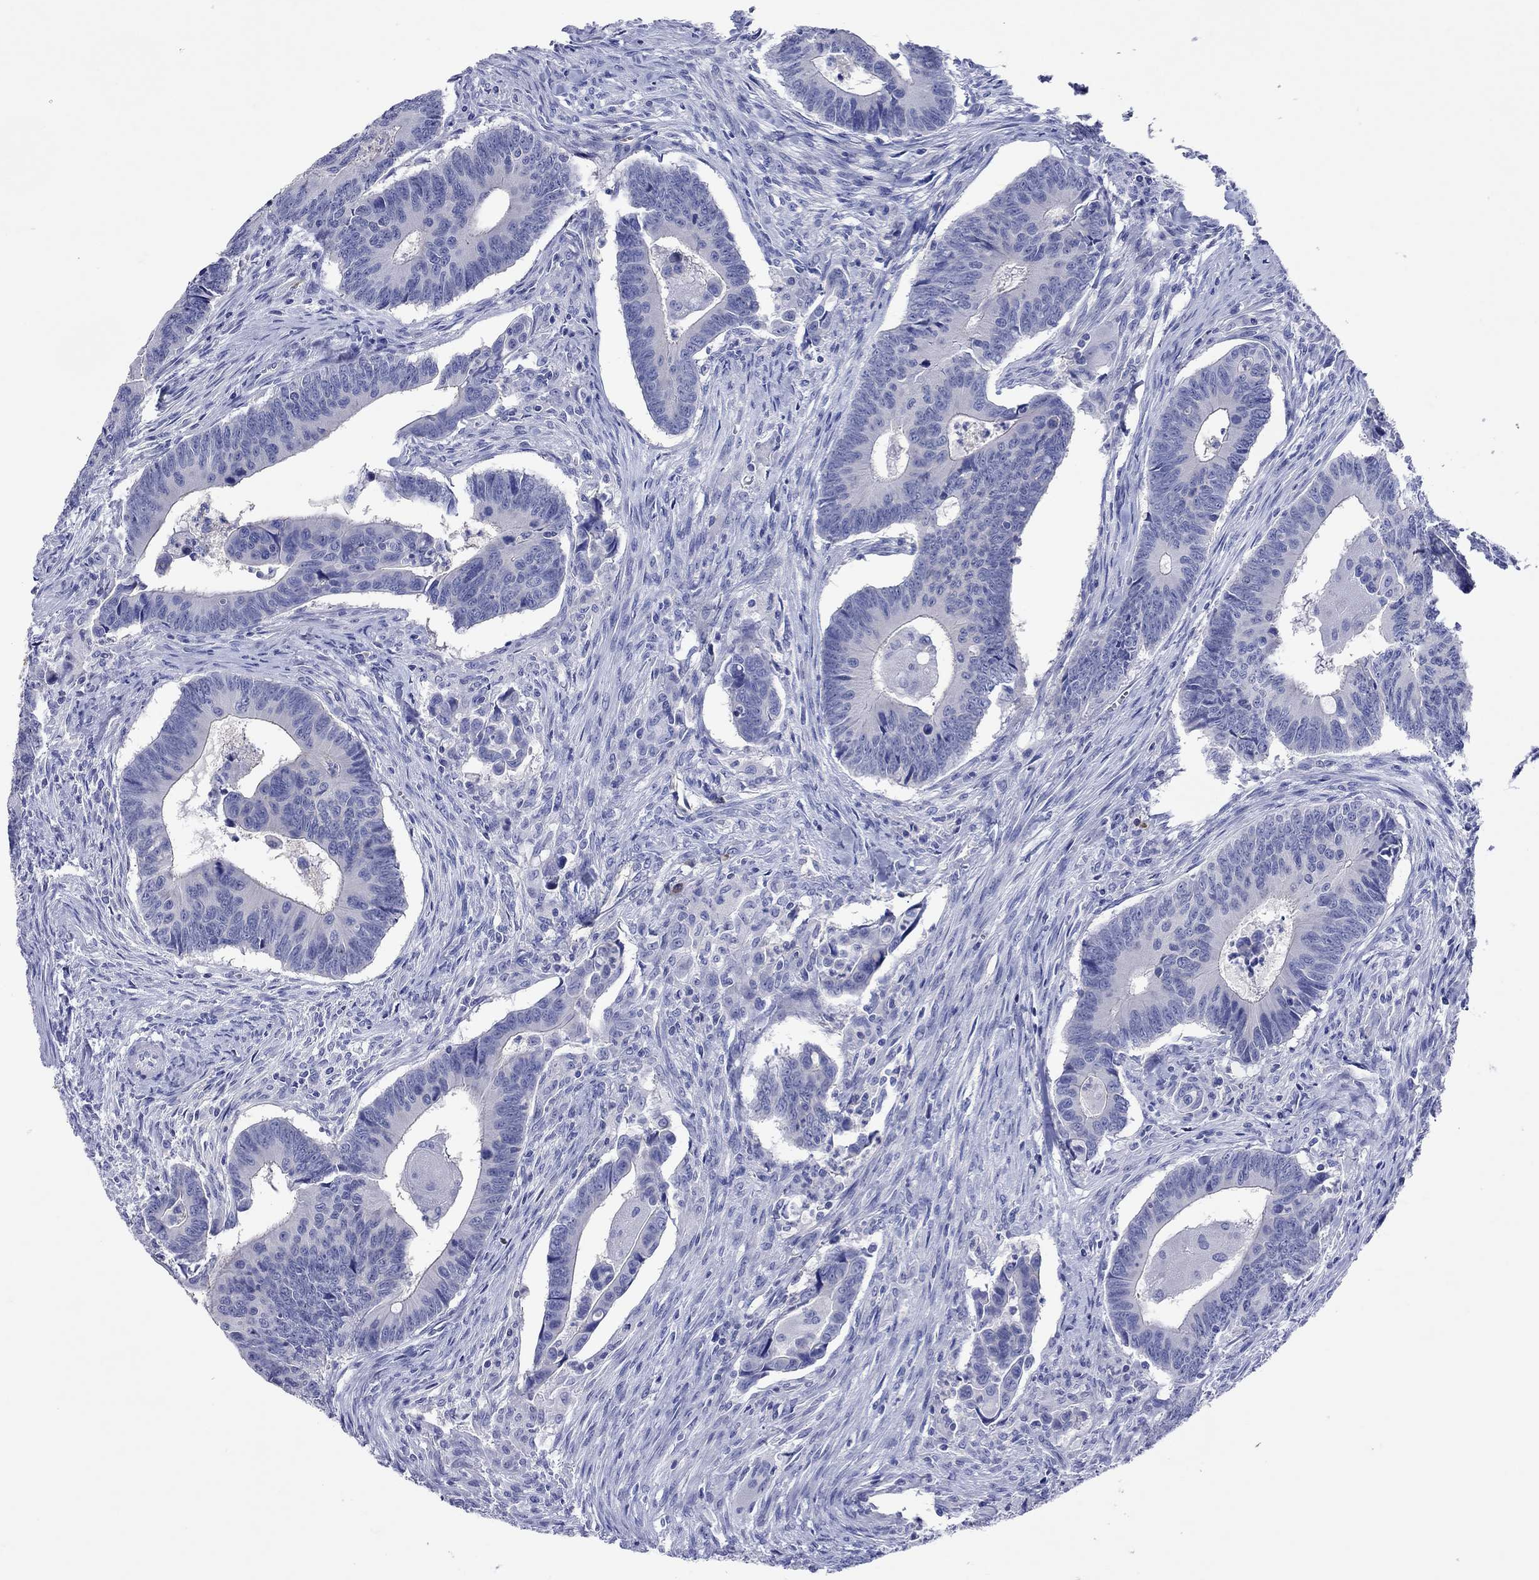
{"staining": {"intensity": "negative", "quantity": "none", "location": "none"}, "tissue": "colorectal cancer", "cell_type": "Tumor cells", "image_type": "cancer", "snomed": [{"axis": "morphology", "description": "Adenocarcinoma, NOS"}, {"axis": "topography", "description": "Rectum"}], "caption": "Image shows no significant protein expression in tumor cells of adenocarcinoma (colorectal). The staining is performed using DAB (3,3'-diaminobenzidine) brown chromogen with nuclei counter-stained in using hematoxylin.", "gene": "CALHM1", "patient": {"sex": "male", "age": 67}}